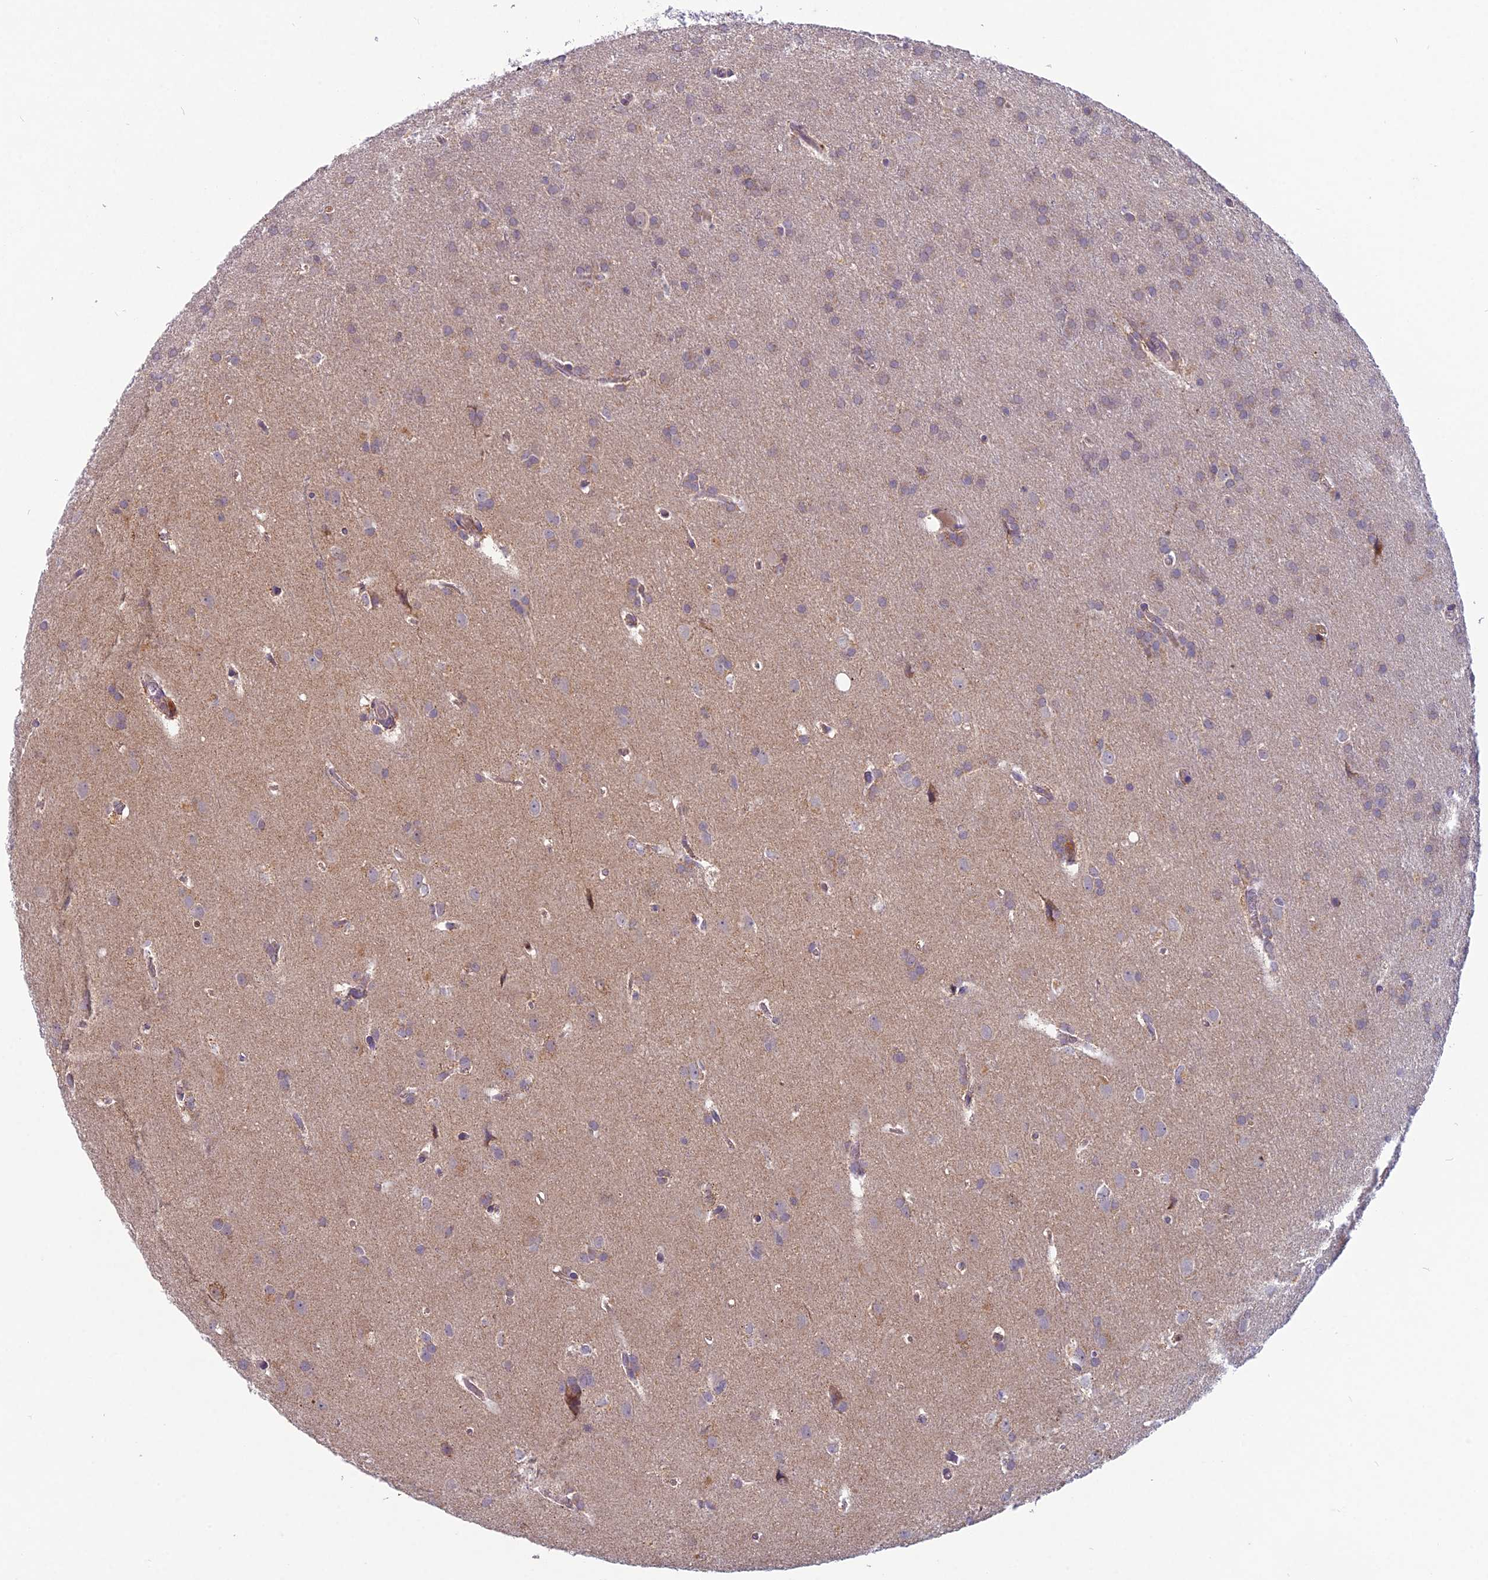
{"staining": {"intensity": "weak", "quantity": "25%-75%", "location": "cytoplasmic/membranous"}, "tissue": "glioma", "cell_type": "Tumor cells", "image_type": "cancer", "snomed": [{"axis": "morphology", "description": "Glioma, malignant, Low grade"}, {"axis": "topography", "description": "Brain"}], "caption": "Immunohistochemistry (IHC) staining of low-grade glioma (malignant), which shows low levels of weak cytoplasmic/membranous positivity in approximately 25%-75% of tumor cells indicating weak cytoplasmic/membranous protein expression. The staining was performed using DAB (brown) for protein detection and nuclei were counterstained in hematoxylin (blue).", "gene": "ENSG00000188897", "patient": {"sex": "female", "age": 32}}